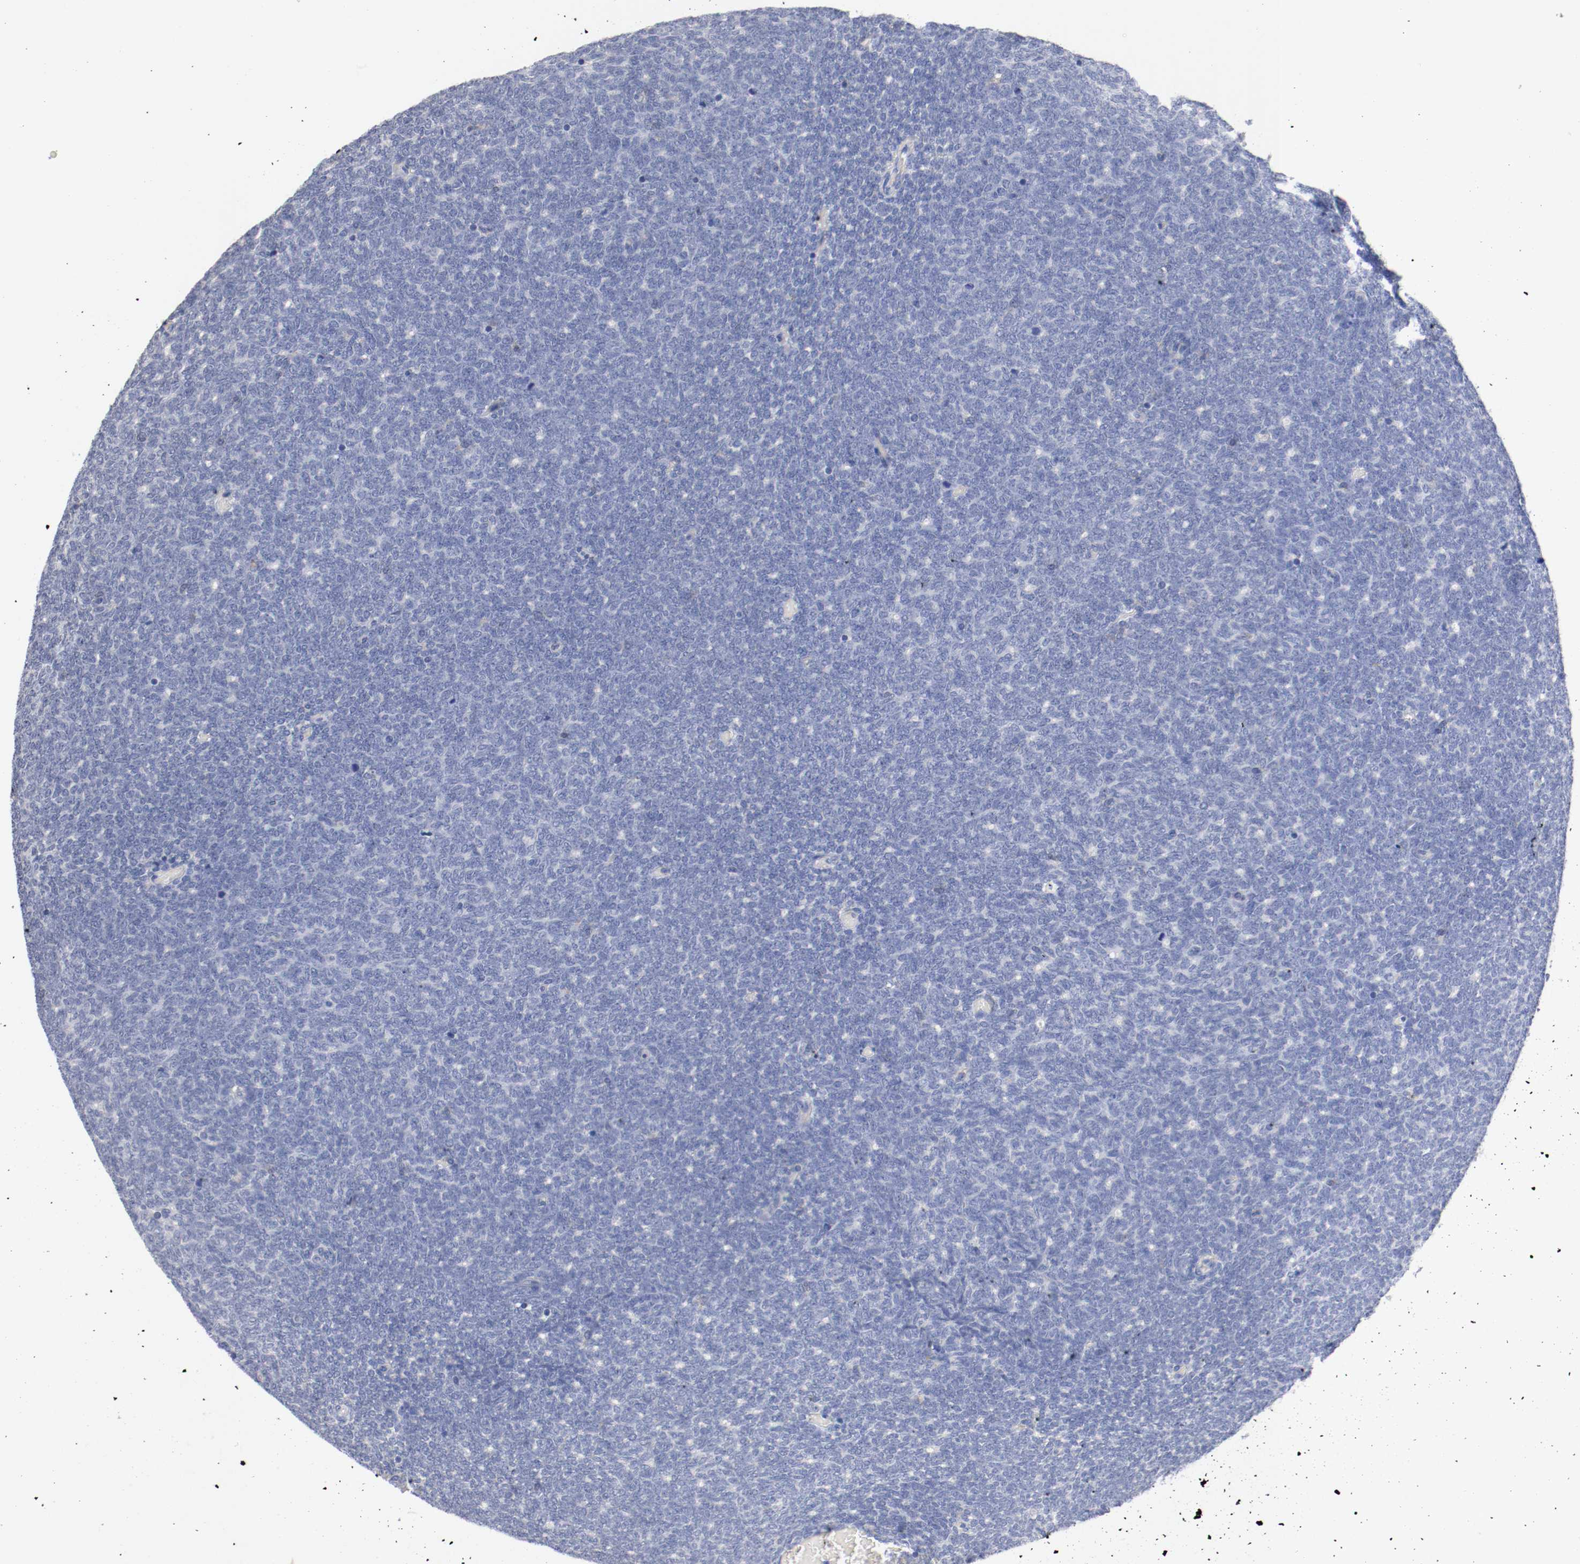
{"staining": {"intensity": "negative", "quantity": "none", "location": "none"}, "tissue": "renal cancer", "cell_type": "Tumor cells", "image_type": "cancer", "snomed": [{"axis": "morphology", "description": "Neoplasm, malignant, NOS"}, {"axis": "topography", "description": "Kidney"}], "caption": "Image shows no significant protein positivity in tumor cells of renal cancer.", "gene": "FGFBP1", "patient": {"sex": "male", "age": 28}}